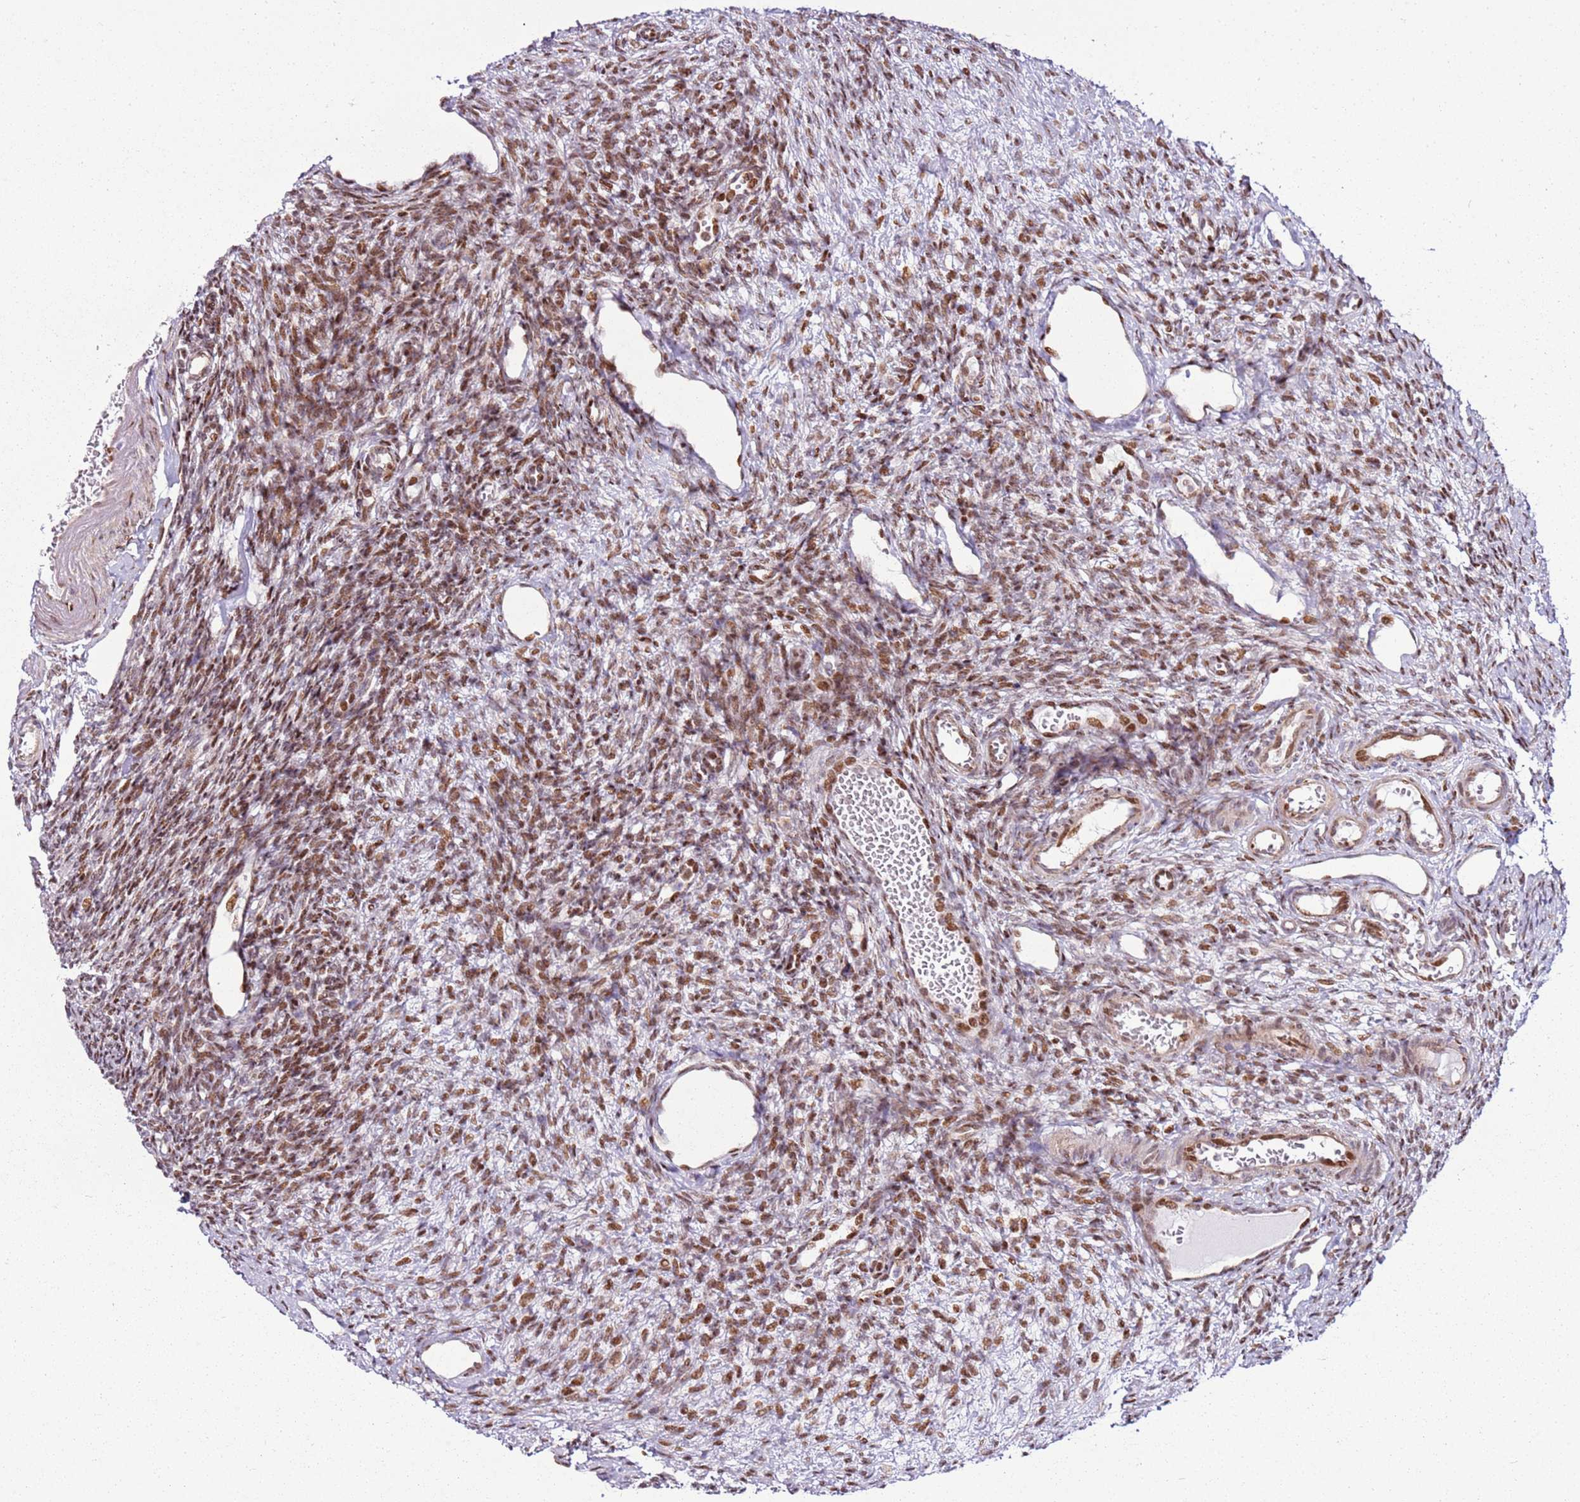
{"staining": {"intensity": "moderate", "quantity": ">75%", "location": "nuclear"}, "tissue": "ovary", "cell_type": "Ovarian stroma cells", "image_type": "normal", "snomed": [{"axis": "morphology", "description": "Normal tissue, NOS"}, {"axis": "morphology", "description": "Cyst, NOS"}, {"axis": "topography", "description": "Ovary"}], "caption": "Ovarian stroma cells demonstrate medium levels of moderate nuclear expression in approximately >75% of cells in unremarkable human ovary. (DAB = brown stain, brightfield microscopy at high magnification).", "gene": "PCTP", "patient": {"sex": "female", "age": 33}}